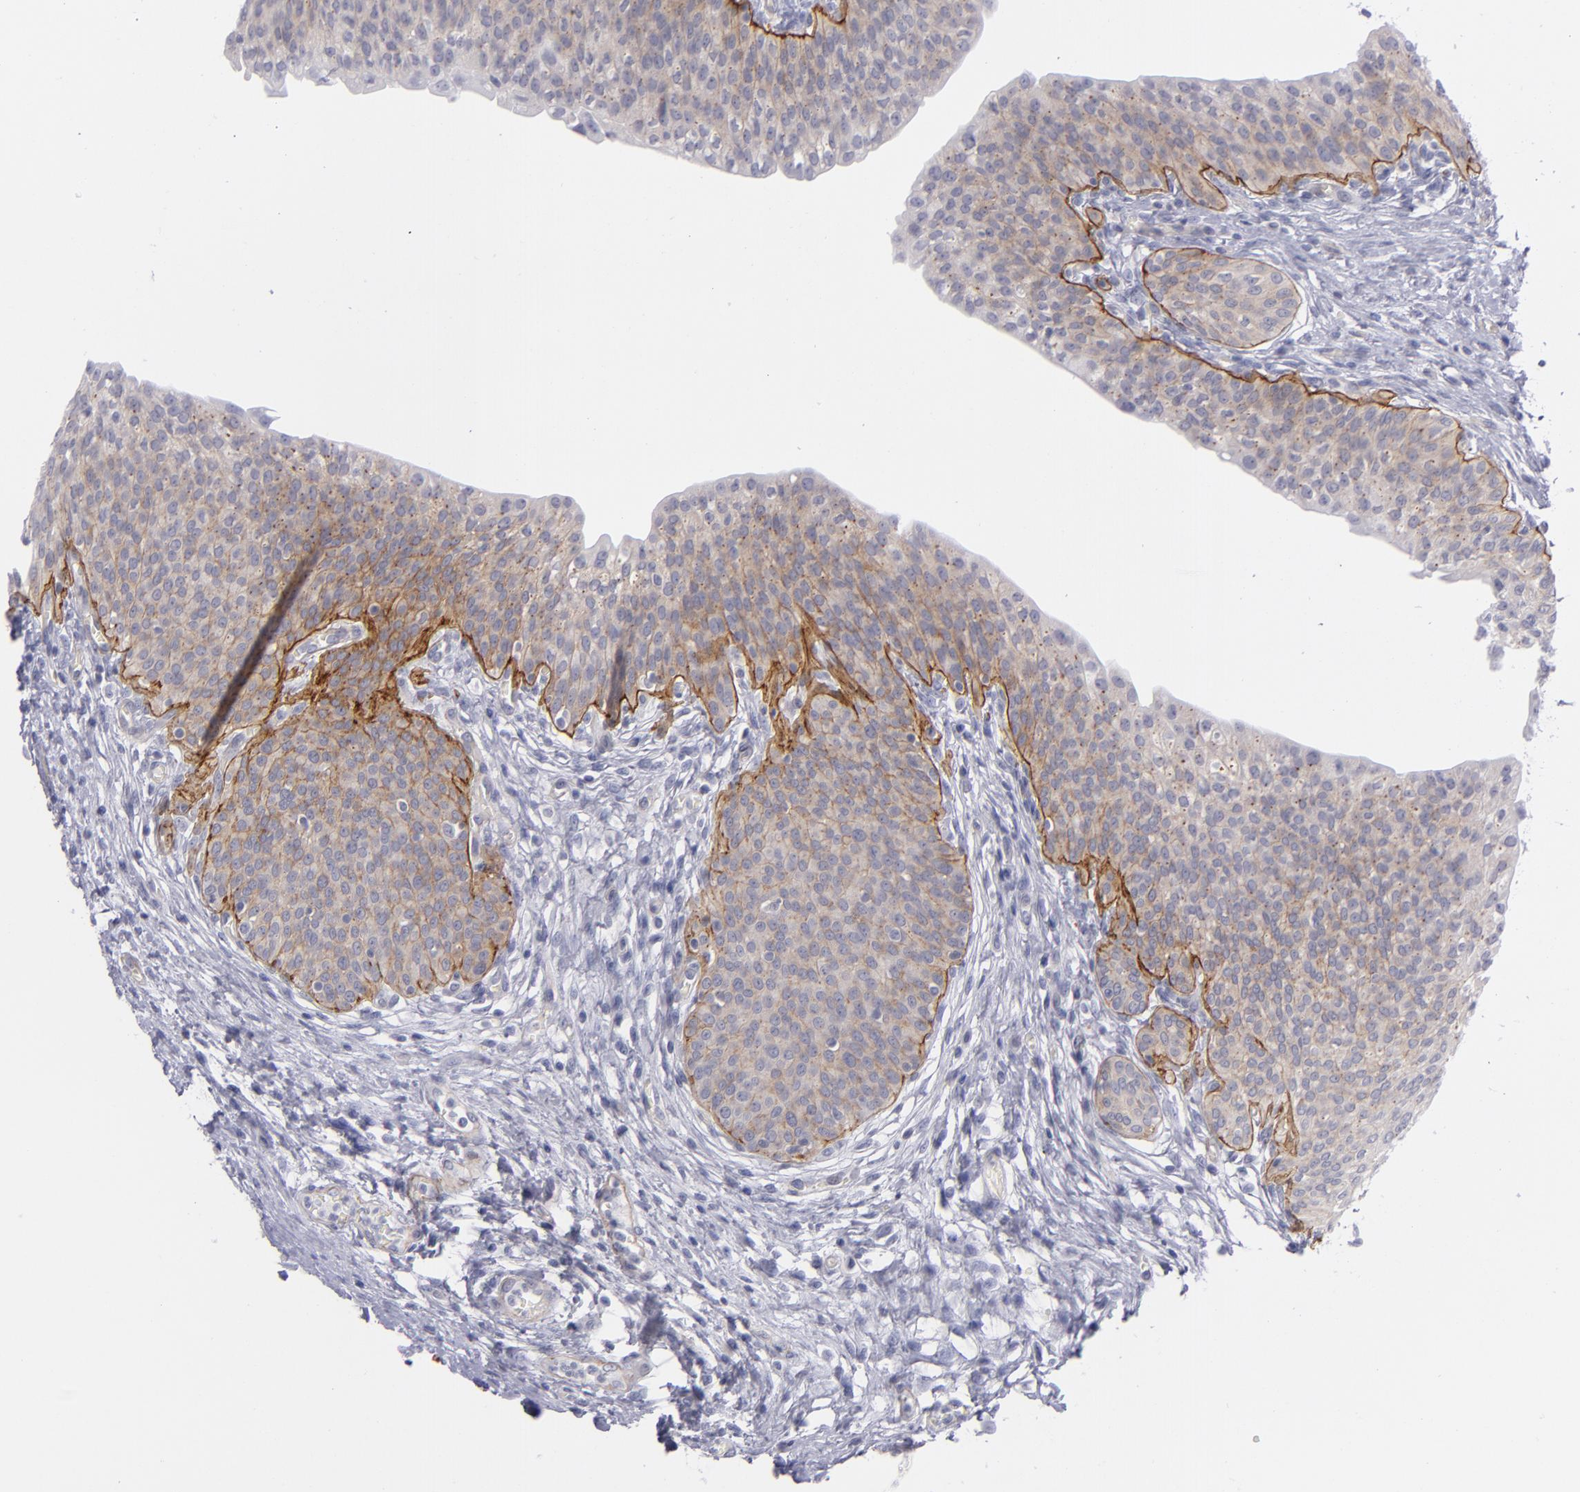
{"staining": {"intensity": "strong", "quantity": "<25%", "location": "cytoplasmic/membranous"}, "tissue": "urinary bladder", "cell_type": "Urothelial cells", "image_type": "normal", "snomed": [{"axis": "morphology", "description": "Normal tissue, NOS"}, {"axis": "topography", "description": "Smooth muscle"}, {"axis": "topography", "description": "Urinary bladder"}], "caption": "Immunohistochemical staining of unremarkable urinary bladder reveals <25% levels of strong cytoplasmic/membranous protein positivity in approximately <25% of urothelial cells.", "gene": "ITGB4", "patient": {"sex": "male", "age": 35}}